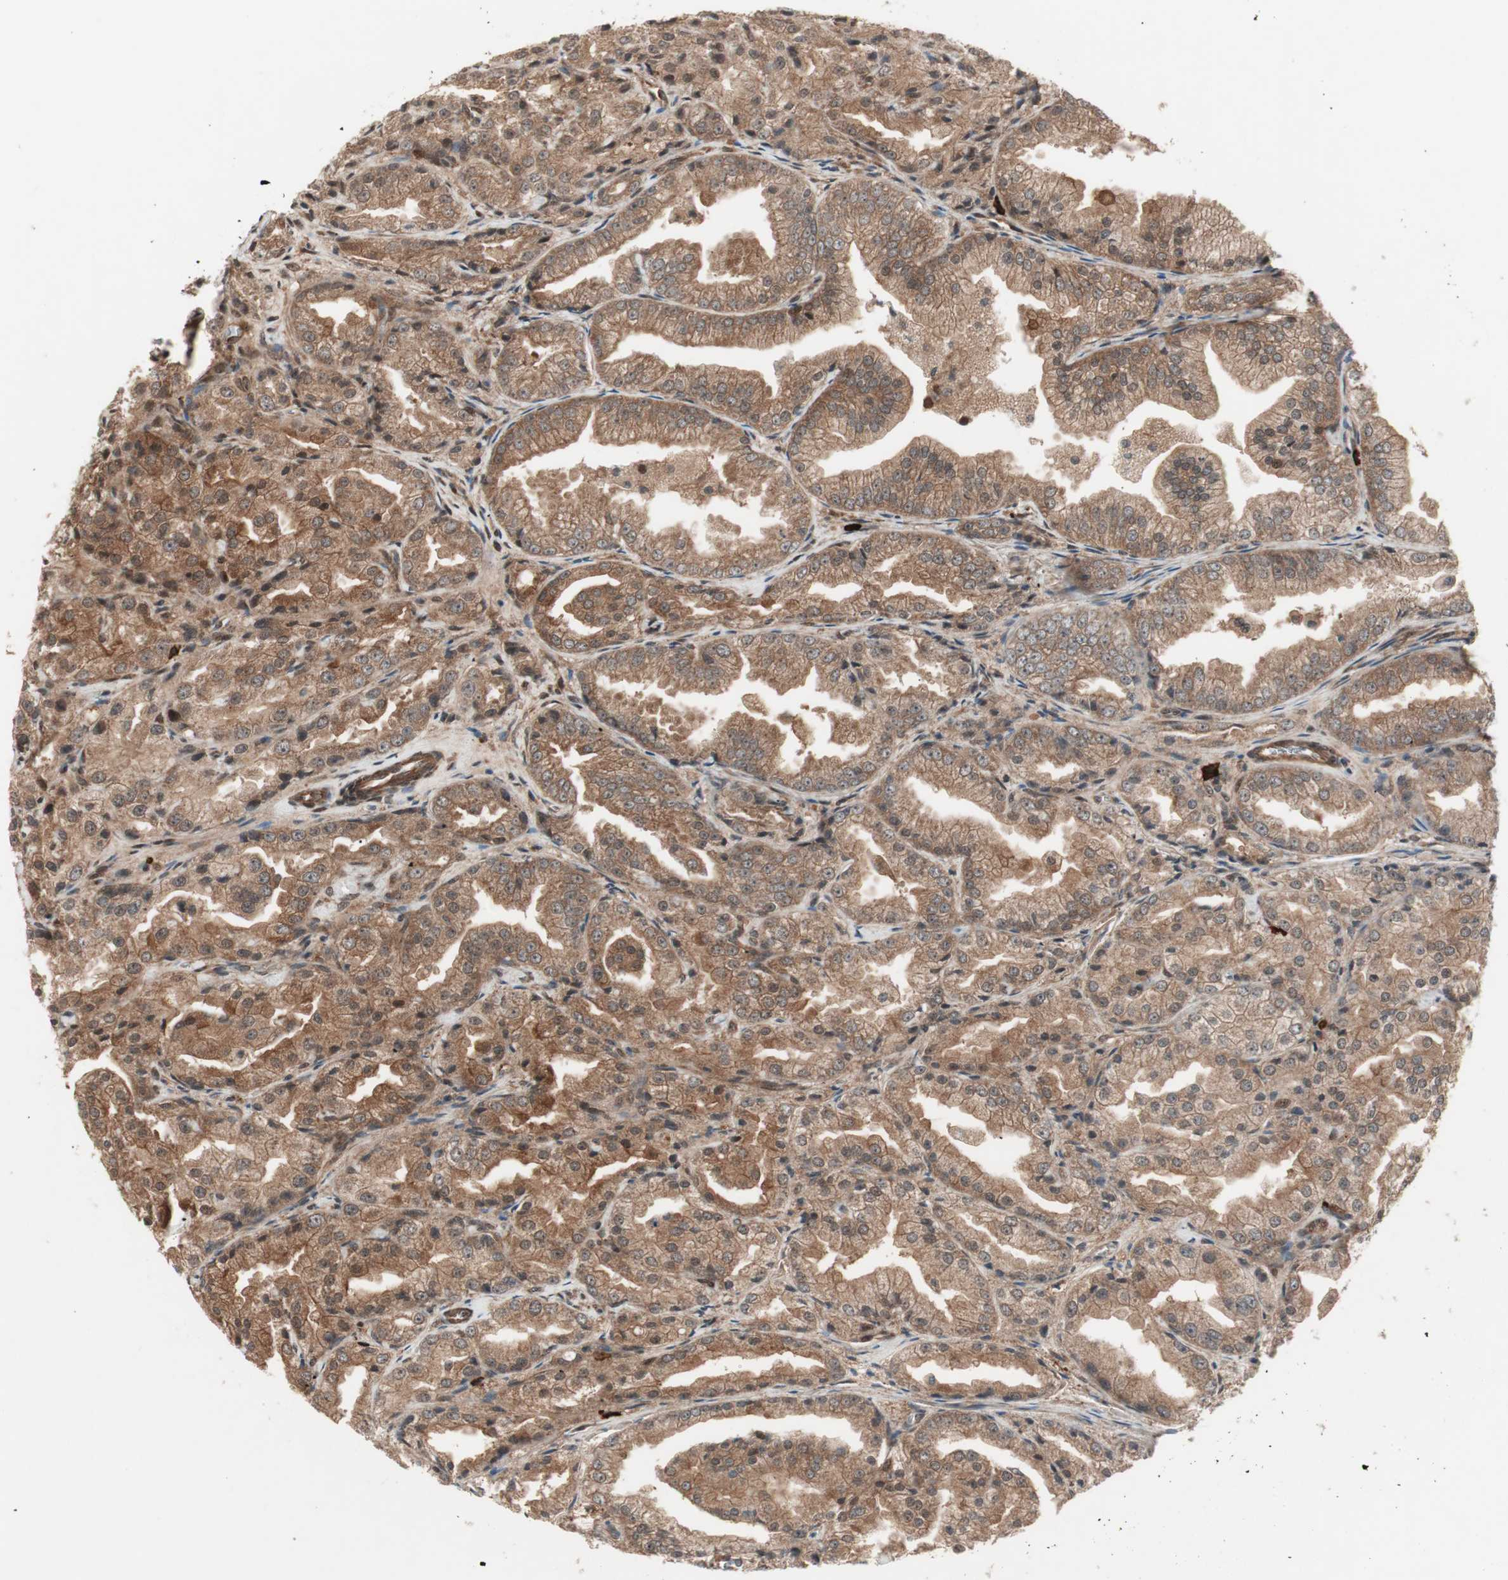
{"staining": {"intensity": "moderate", "quantity": ">75%", "location": "cytoplasmic/membranous"}, "tissue": "prostate cancer", "cell_type": "Tumor cells", "image_type": "cancer", "snomed": [{"axis": "morphology", "description": "Adenocarcinoma, High grade"}, {"axis": "topography", "description": "Prostate"}], "caption": "Immunohistochemical staining of human prostate adenocarcinoma (high-grade) demonstrates moderate cytoplasmic/membranous protein positivity in about >75% of tumor cells.", "gene": "PRKG2", "patient": {"sex": "male", "age": 61}}